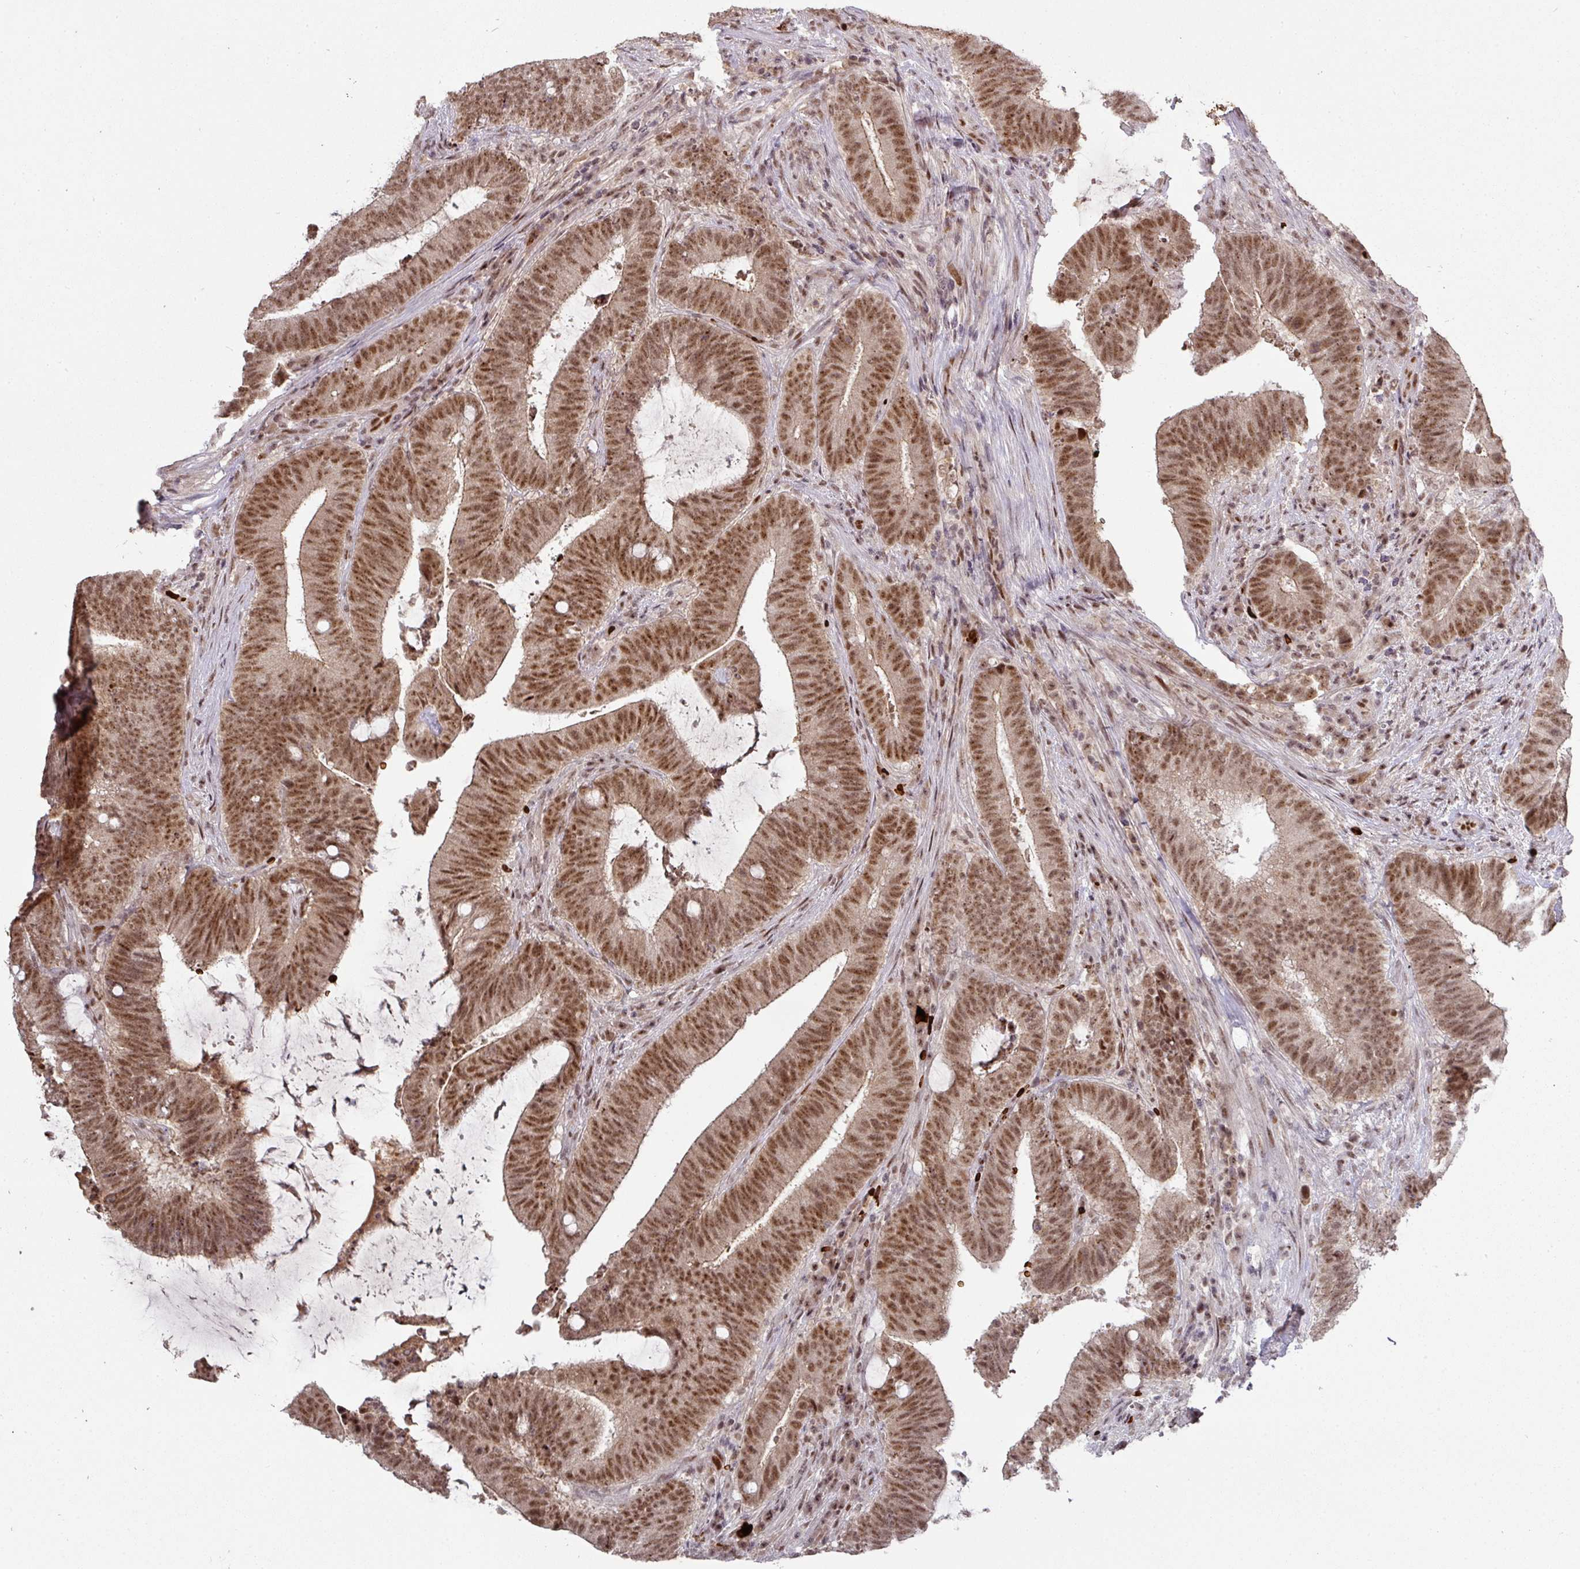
{"staining": {"intensity": "moderate", "quantity": ">75%", "location": "nuclear"}, "tissue": "colorectal cancer", "cell_type": "Tumor cells", "image_type": "cancer", "snomed": [{"axis": "morphology", "description": "Adenocarcinoma, NOS"}, {"axis": "topography", "description": "Colon"}], "caption": "Human colorectal cancer stained with a brown dye demonstrates moderate nuclear positive positivity in about >75% of tumor cells.", "gene": "NEIL1", "patient": {"sex": "female", "age": 43}}